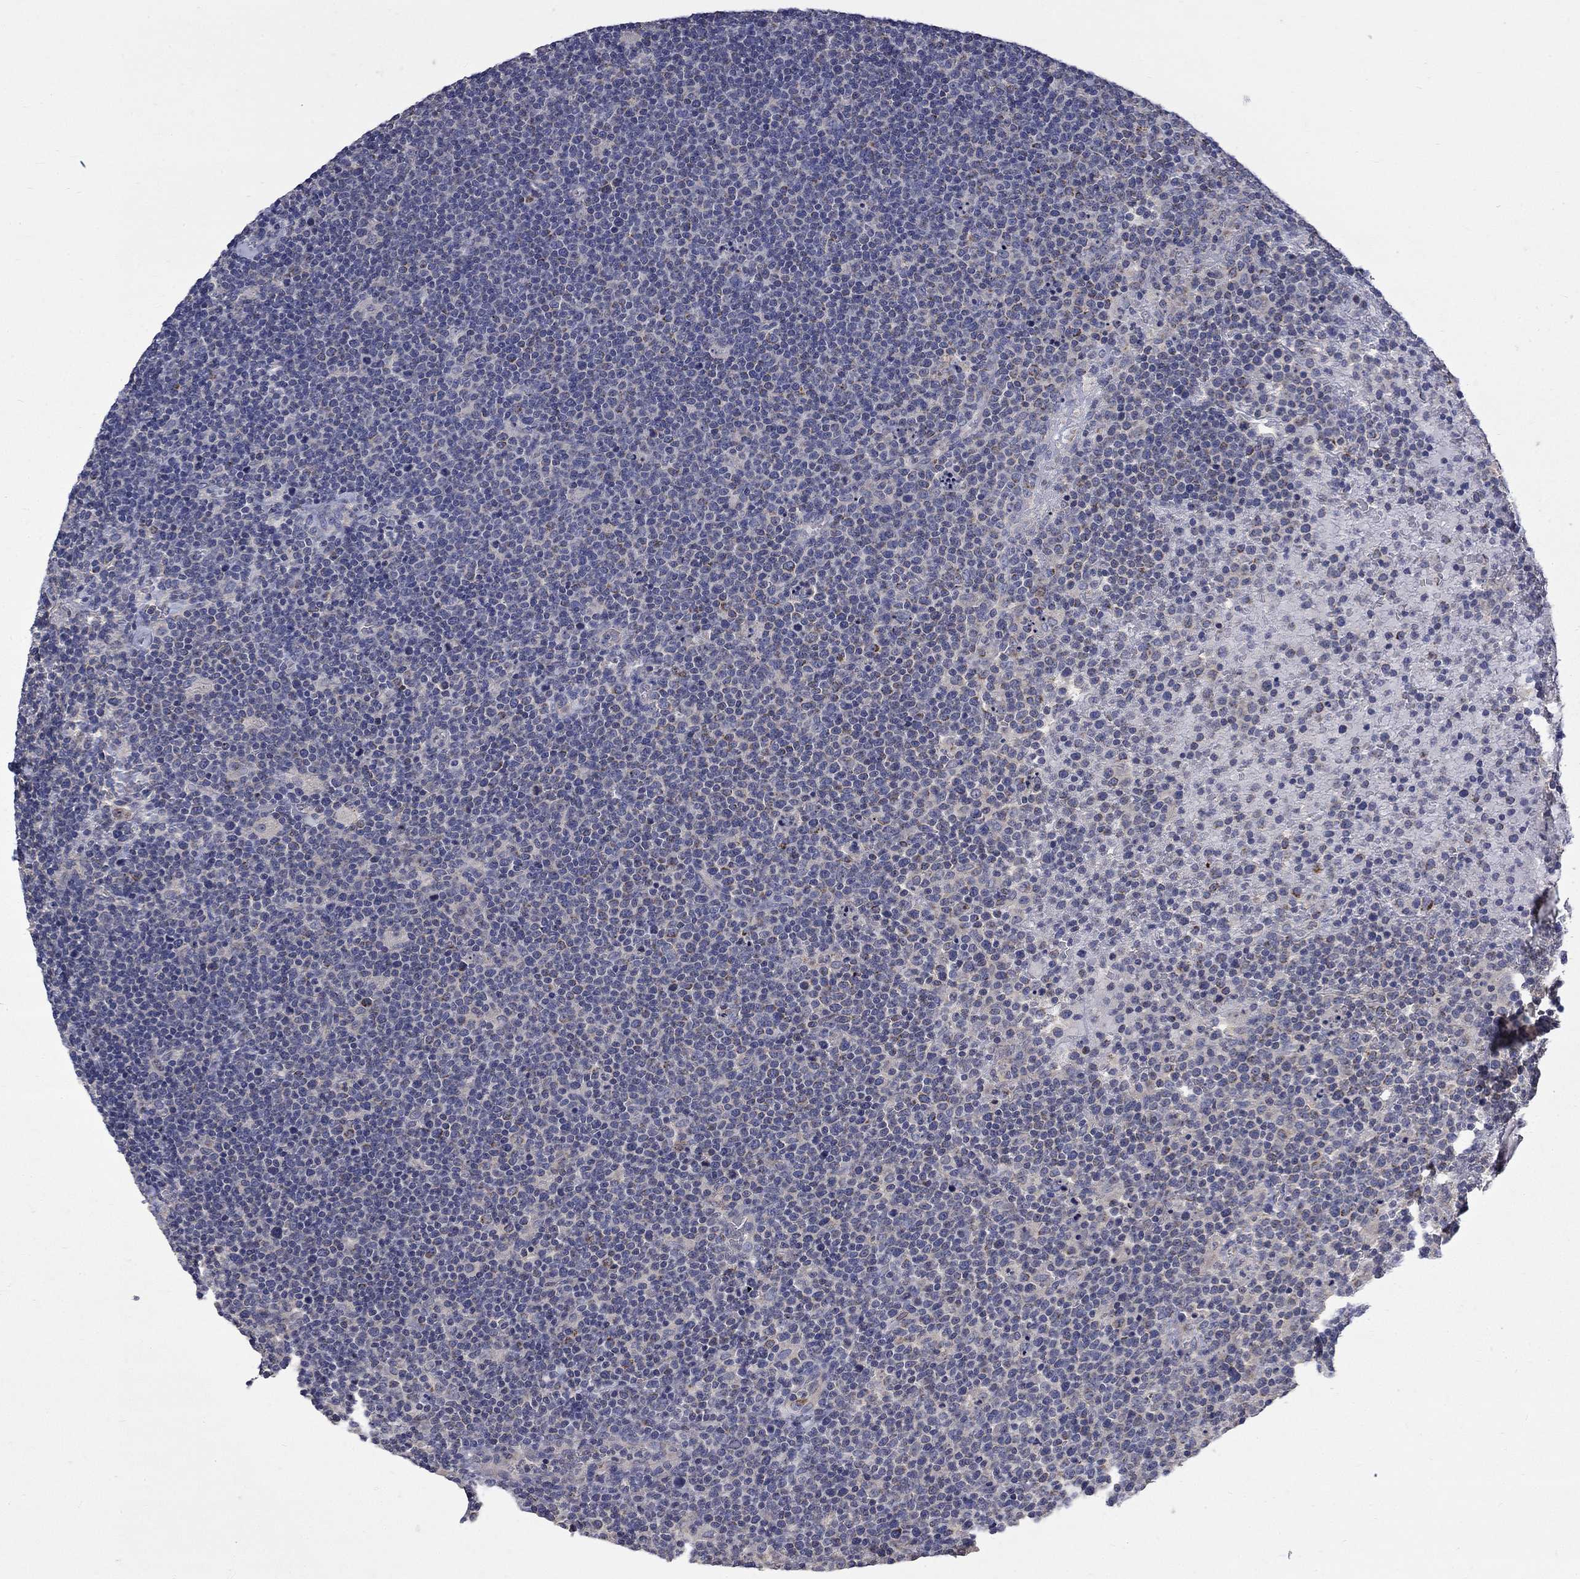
{"staining": {"intensity": "negative", "quantity": "none", "location": "none"}, "tissue": "lymphoma", "cell_type": "Tumor cells", "image_type": "cancer", "snomed": [{"axis": "morphology", "description": "Malignant lymphoma, non-Hodgkin's type, High grade"}, {"axis": "topography", "description": "Lymph node"}], "caption": "Photomicrograph shows no protein staining in tumor cells of lymphoma tissue.", "gene": "HSPA12A", "patient": {"sex": "male", "age": 61}}